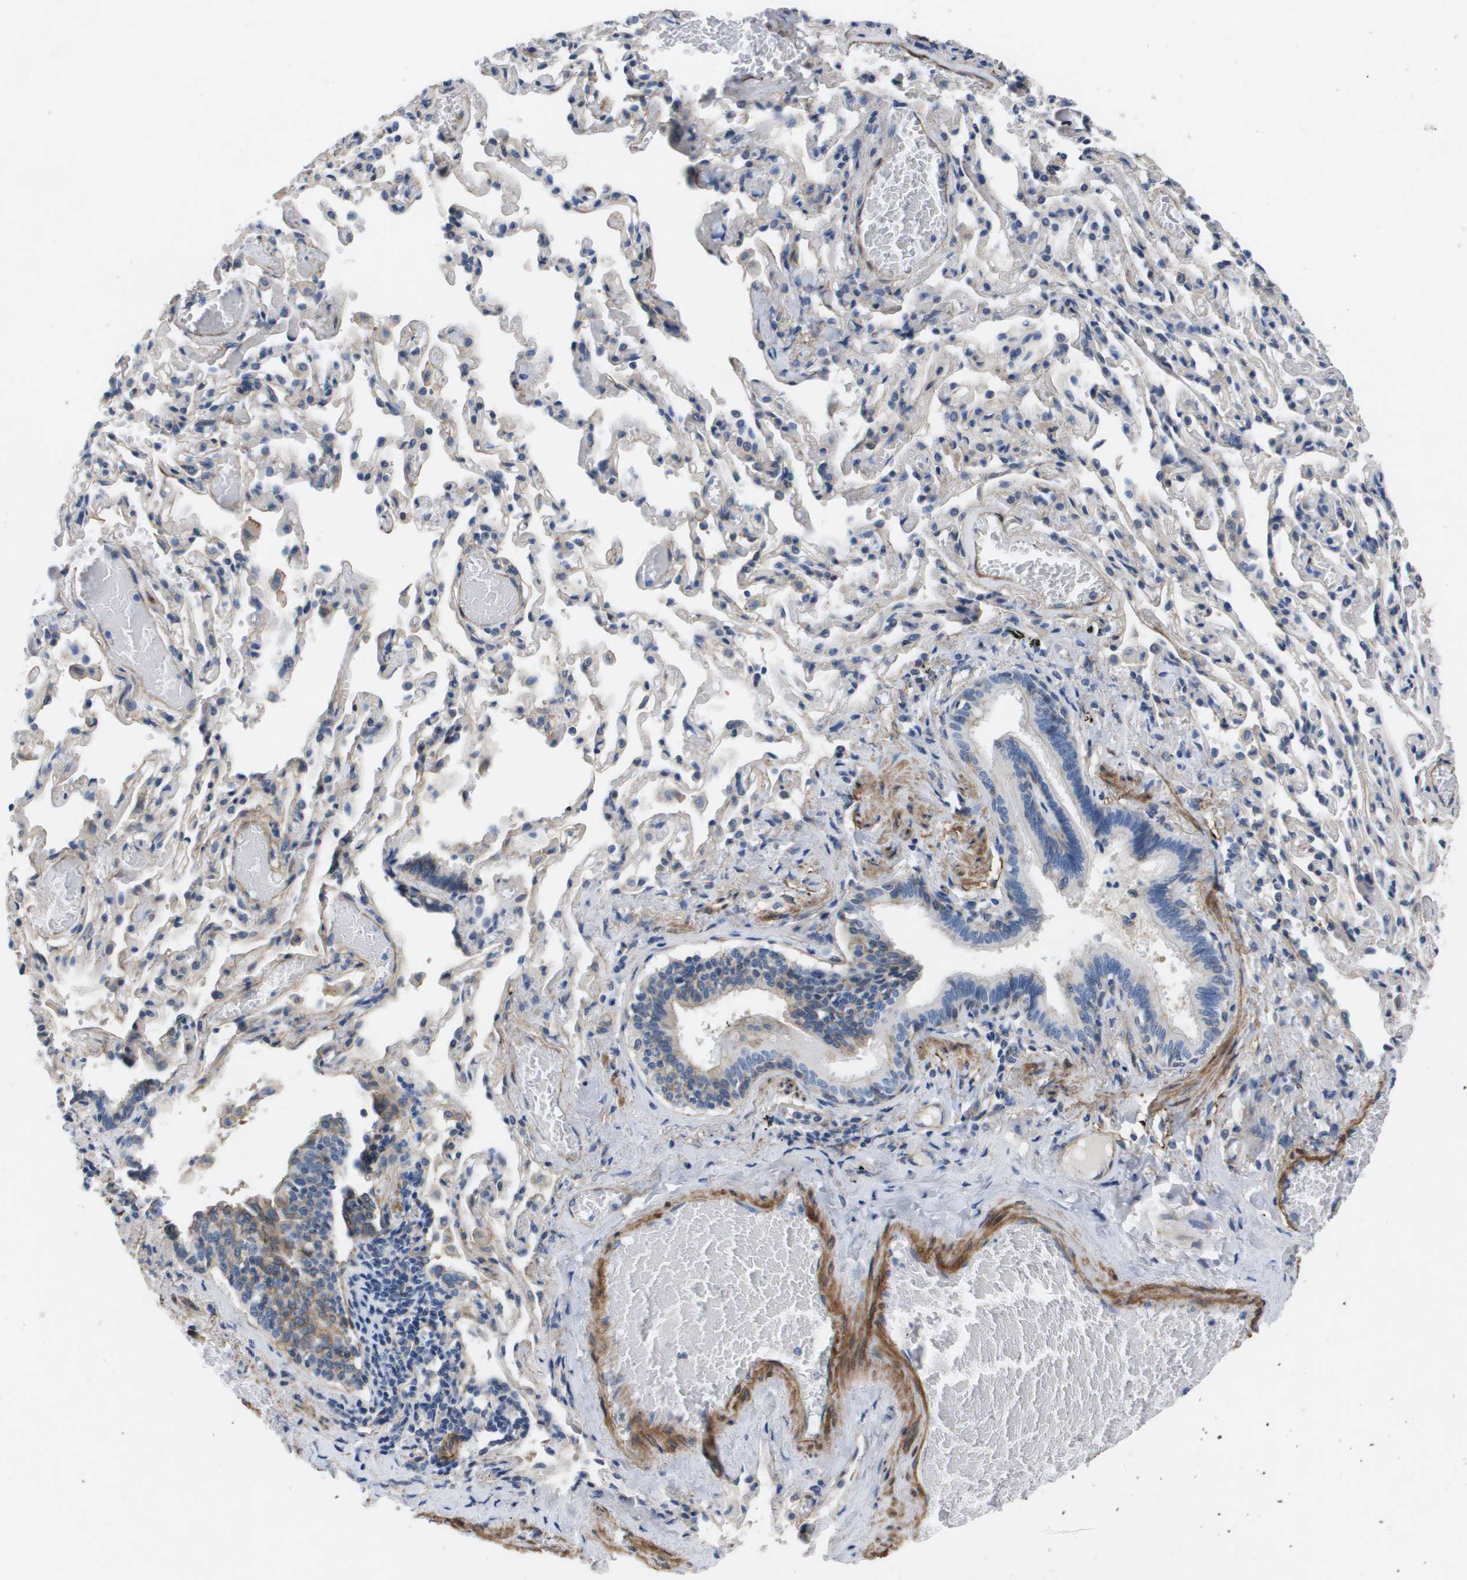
{"staining": {"intensity": "moderate", "quantity": "25%-75%", "location": "cytoplasmic/membranous"}, "tissue": "bronchus", "cell_type": "Respiratory epithelial cells", "image_type": "normal", "snomed": [{"axis": "morphology", "description": "Normal tissue, NOS"}, {"axis": "morphology", "description": "Inflammation, NOS"}, {"axis": "topography", "description": "Cartilage tissue"}, {"axis": "topography", "description": "Lung"}], "caption": "Moderate cytoplasmic/membranous staining is seen in about 25%-75% of respiratory epithelial cells in unremarkable bronchus.", "gene": "LPP", "patient": {"sex": "male", "age": 71}}